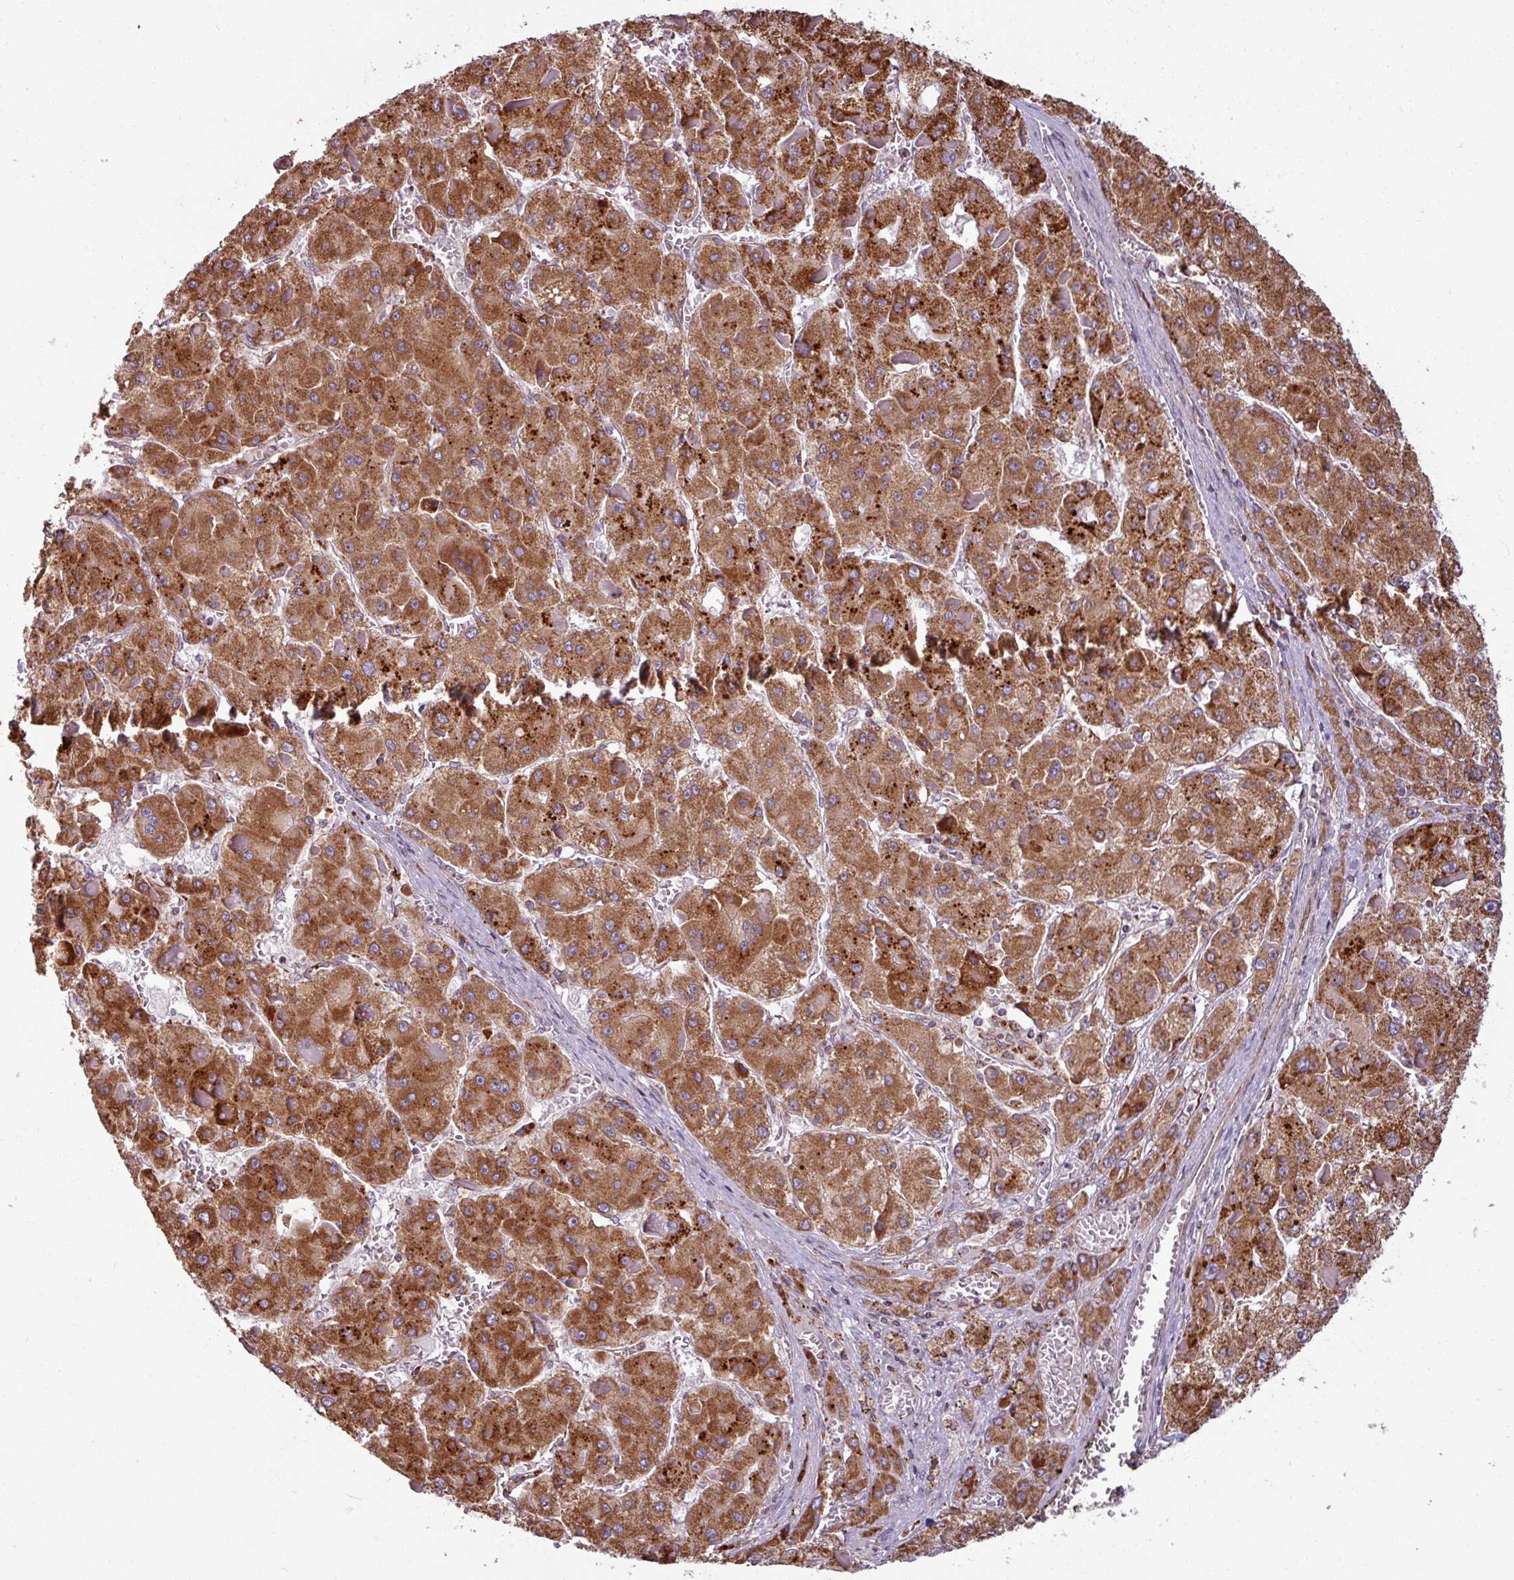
{"staining": {"intensity": "moderate", "quantity": ">75%", "location": "cytoplasmic/membranous"}, "tissue": "liver cancer", "cell_type": "Tumor cells", "image_type": "cancer", "snomed": [{"axis": "morphology", "description": "Carcinoma, Hepatocellular, NOS"}, {"axis": "topography", "description": "Liver"}], "caption": "Liver hepatocellular carcinoma stained for a protein reveals moderate cytoplasmic/membranous positivity in tumor cells. (Stains: DAB (3,3'-diaminobenzidine) in brown, nuclei in blue, Microscopy: brightfield microscopy at high magnification).", "gene": "MAGT1", "patient": {"sex": "female", "age": 73}}